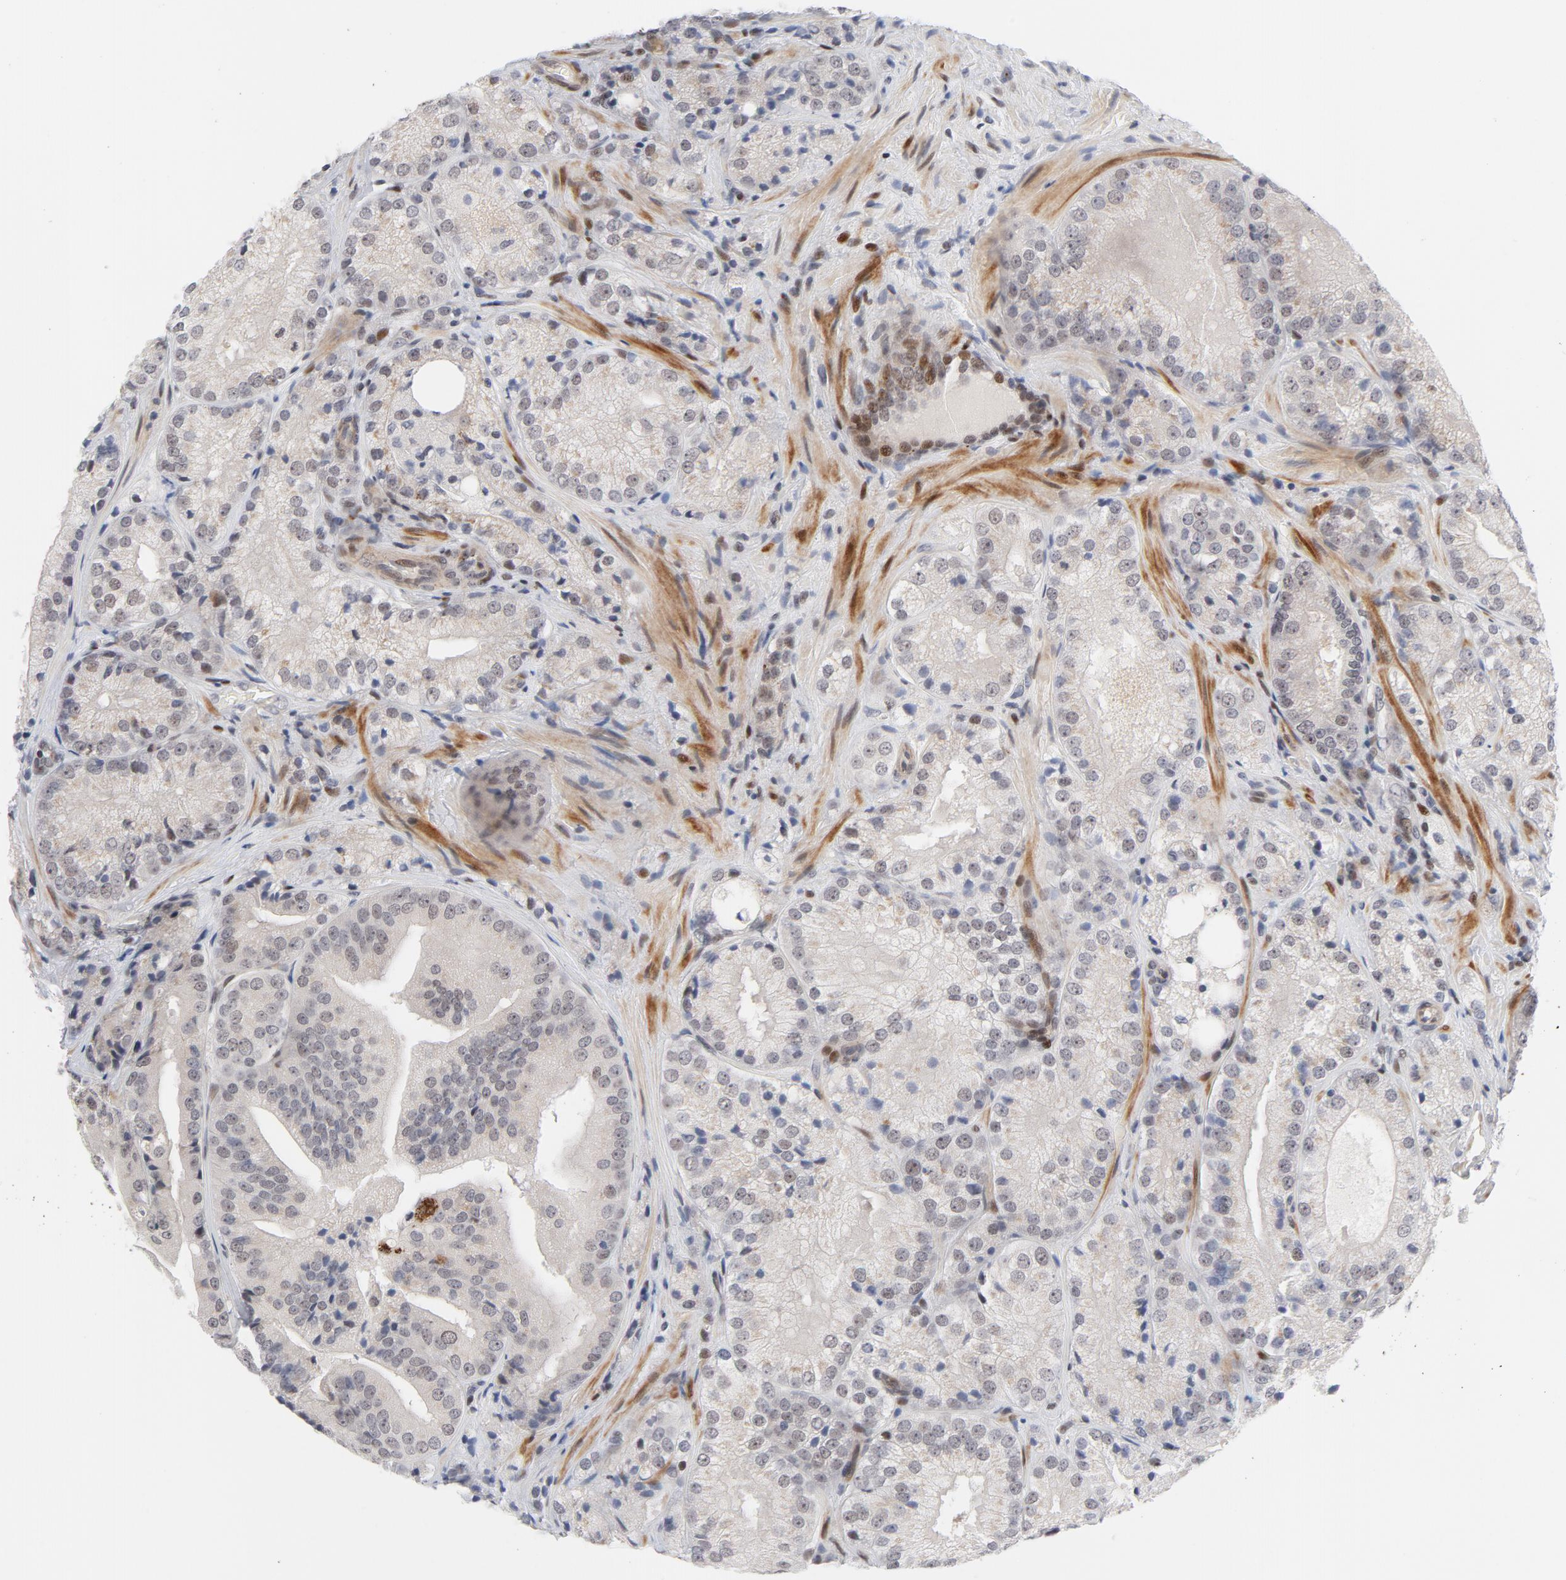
{"staining": {"intensity": "weak", "quantity": "<25%", "location": "nuclear"}, "tissue": "prostate cancer", "cell_type": "Tumor cells", "image_type": "cancer", "snomed": [{"axis": "morphology", "description": "Adenocarcinoma, Low grade"}, {"axis": "topography", "description": "Prostate"}], "caption": "The immunohistochemistry image has no significant staining in tumor cells of prostate cancer (low-grade adenocarcinoma) tissue.", "gene": "NFIC", "patient": {"sex": "male", "age": 60}}